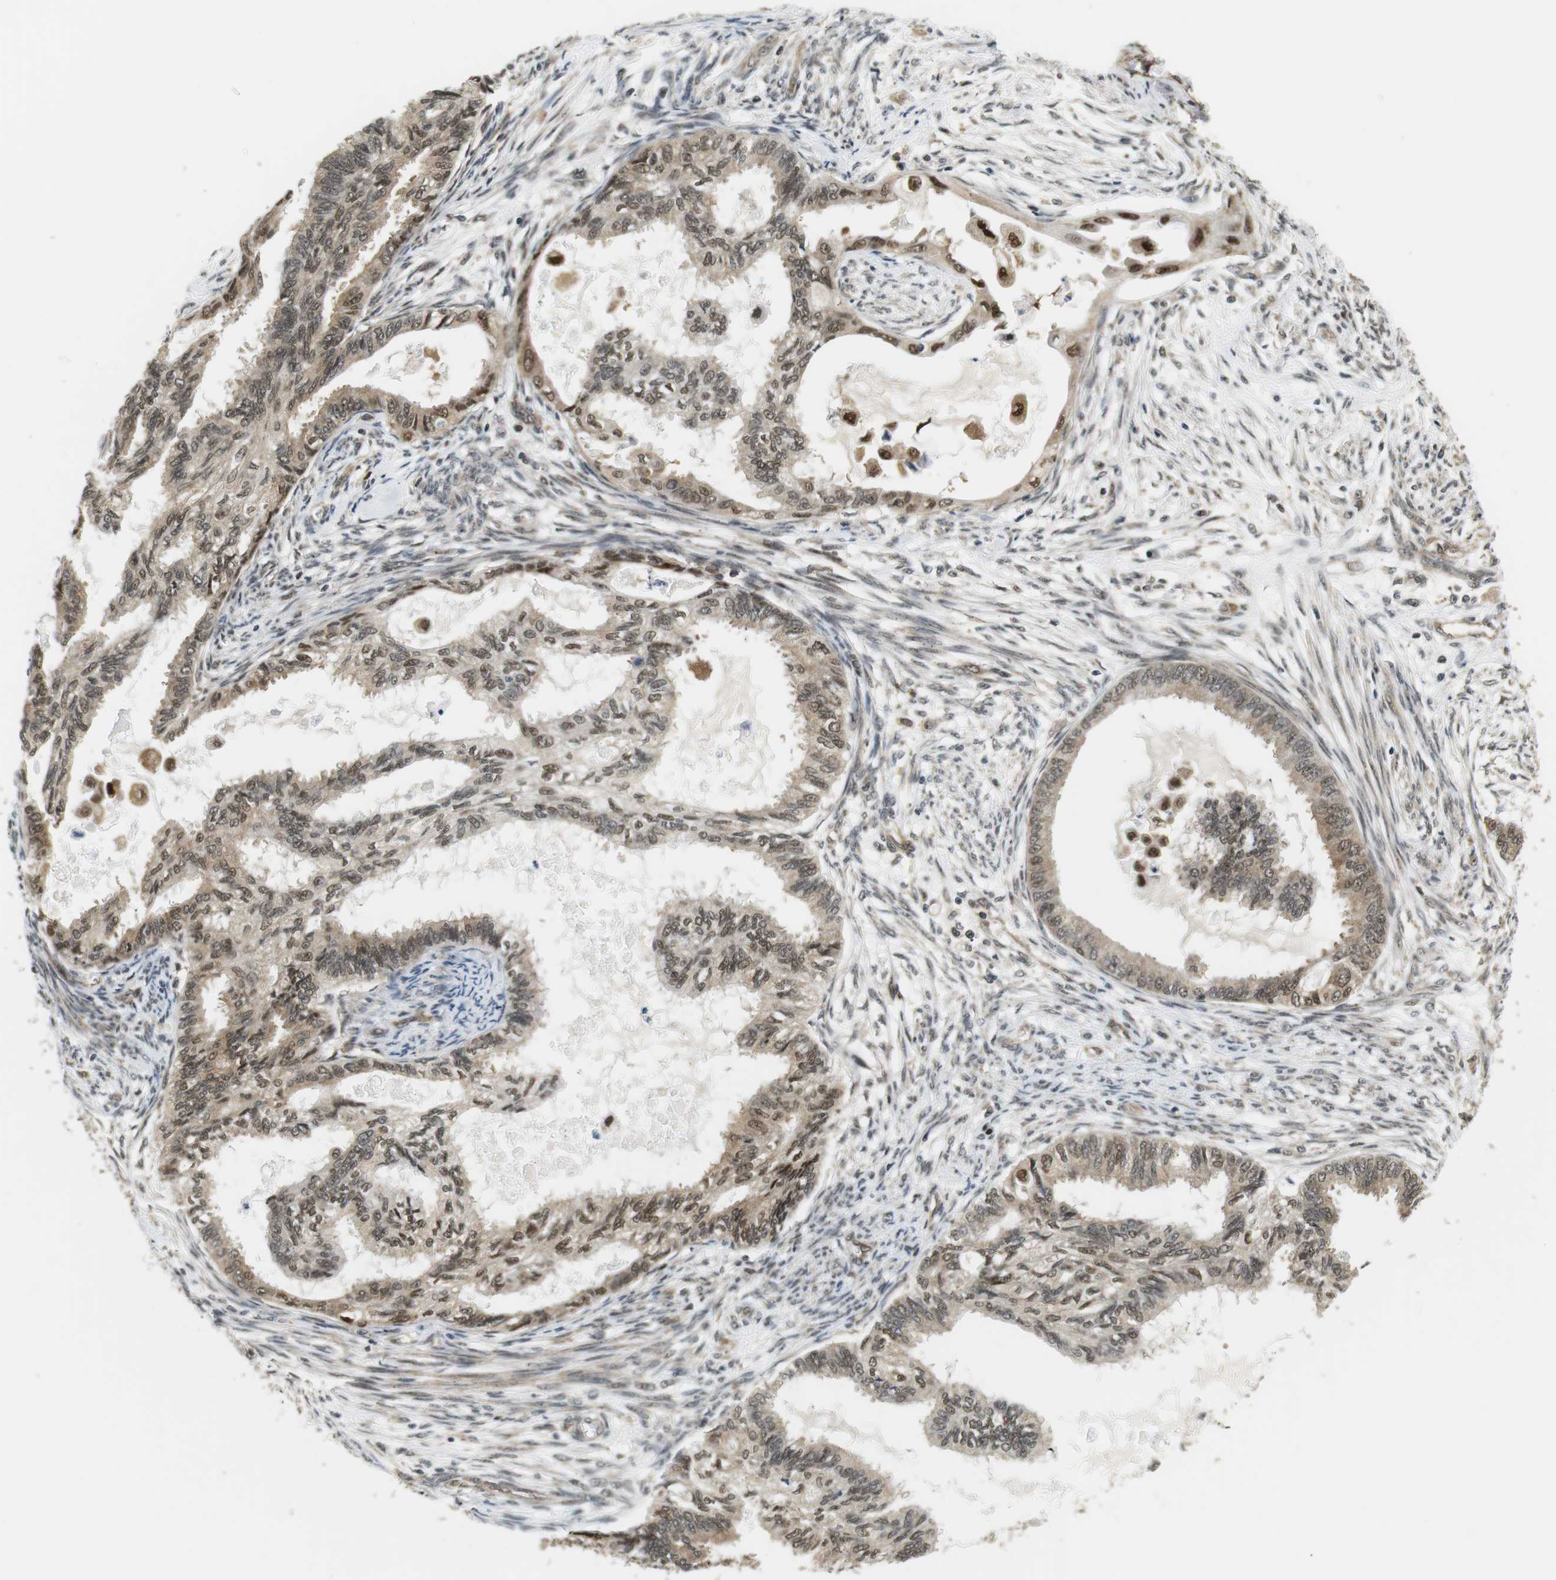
{"staining": {"intensity": "moderate", "quantity": ">75%", "location": "cytoplasmic/membranous,nuclear"}, "tissue": "cervical cancer", "cell_type": "Tumor cells", "image_type": "cancer", "snomed": [{"axis": "morphology", "description": "Normal tissue, NOS"}, {"axis": "morphology", "description": "Adenocarcinoma, NOS"}, {"axis": "topography", "description": "Cervix"}, {"axis": "topography", "description": "Endometrium"}], "caption": "Immunohistochemistry of human cervical cancer reveals medium levels of moderate cytoplasmic/membranous and nuclear expression in about >75% of tumor cells. Using DAB (brown) and hematoxylin (blue) stains, captured at high magnification using brightfield microscopy.", "gene": "CSNK2B", "patient": {"sex": "female", "age": 86}}